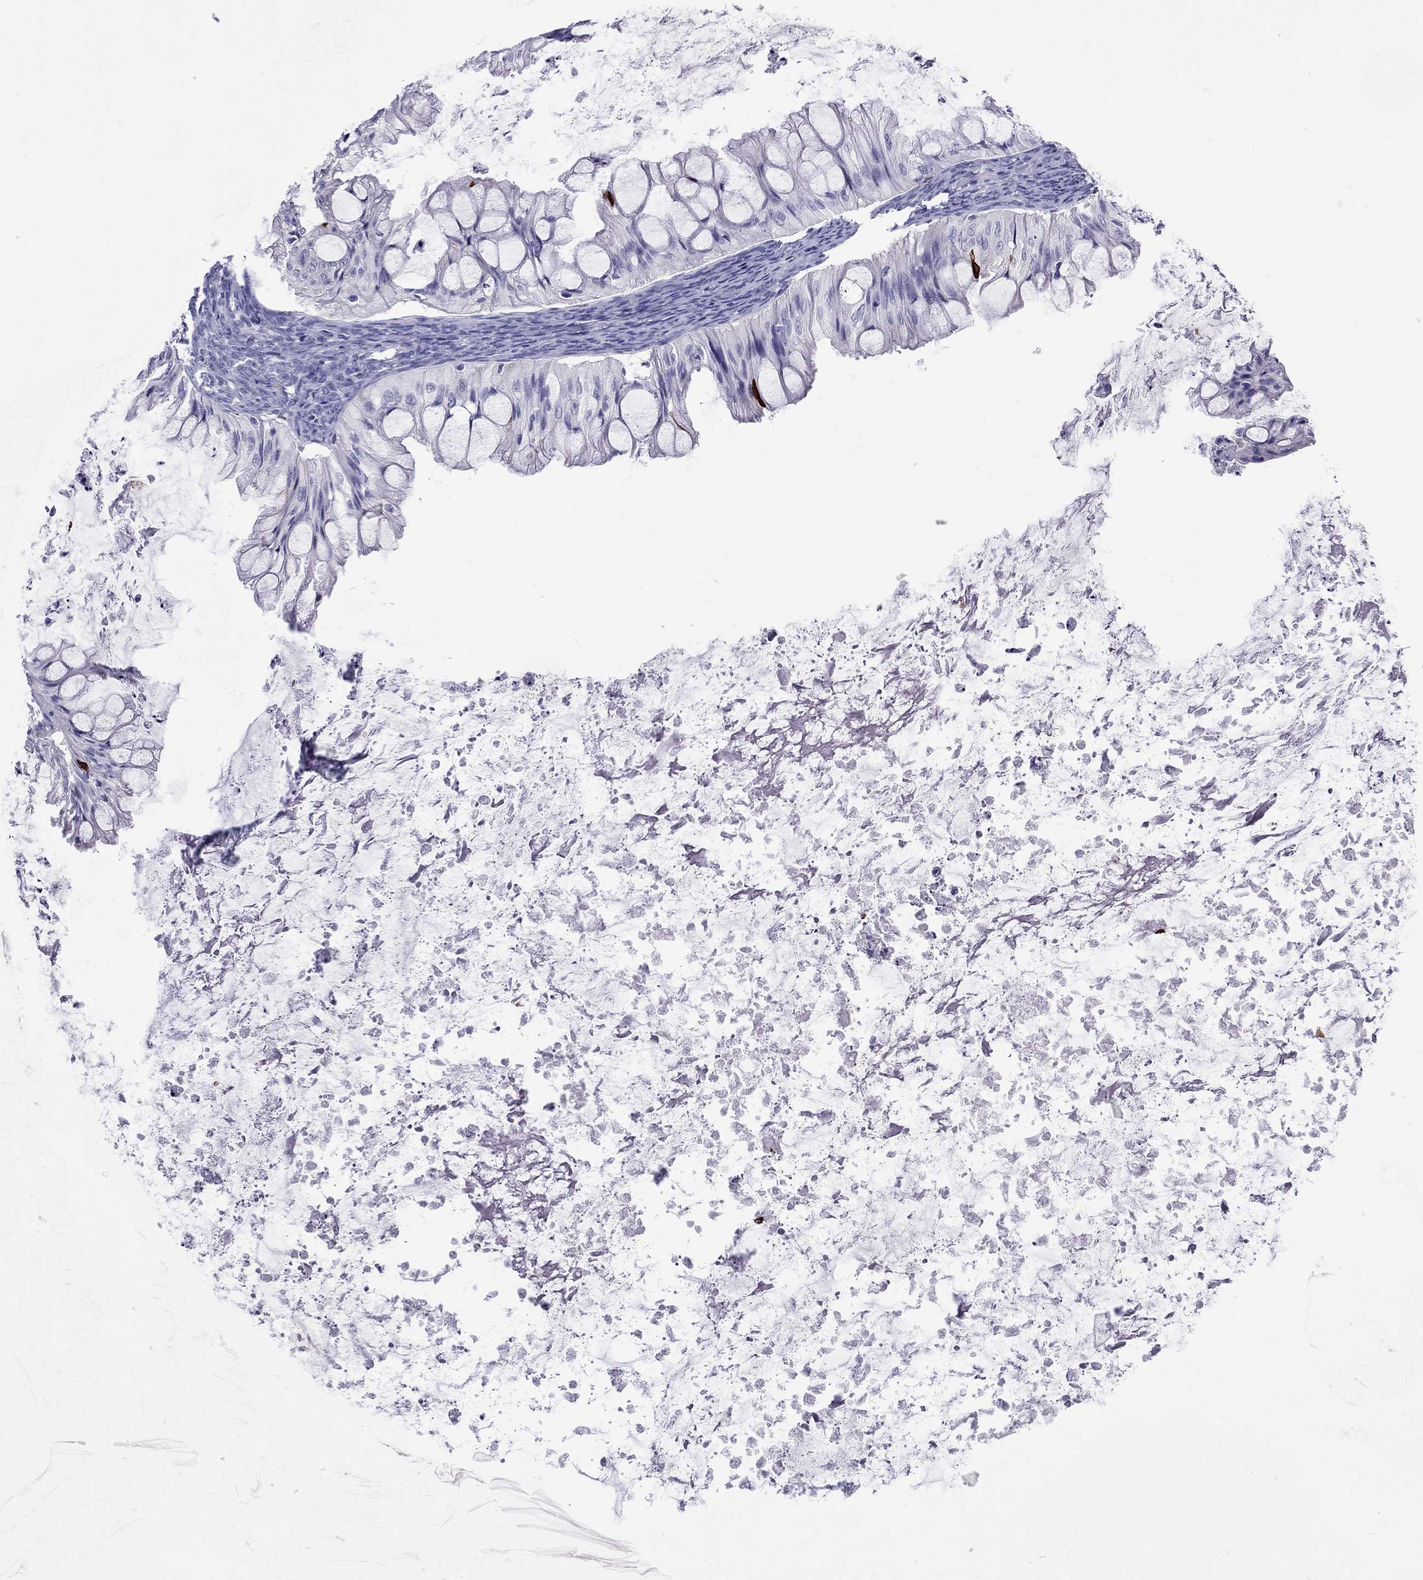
{"staining": {"intensity": "negative", "quantity": "none", "location": "none"}, "tissue": "ovarian cancer", "cell_type": "Tumor cells", "image_type": "cancer", "snomed": [{"axis": "morphology", "description": "Cystadenocarcinoma, mucinous, NOS"}, {"axis": "topography", "description": "Ovary"}], "caption": "Image shows no protein staining in tumor cells of ovarian cancer (mucinous cystadenocarcinoma) tissue.", "gene": "ADORA2A", "patient": {"sex": "female", "age": 57}}